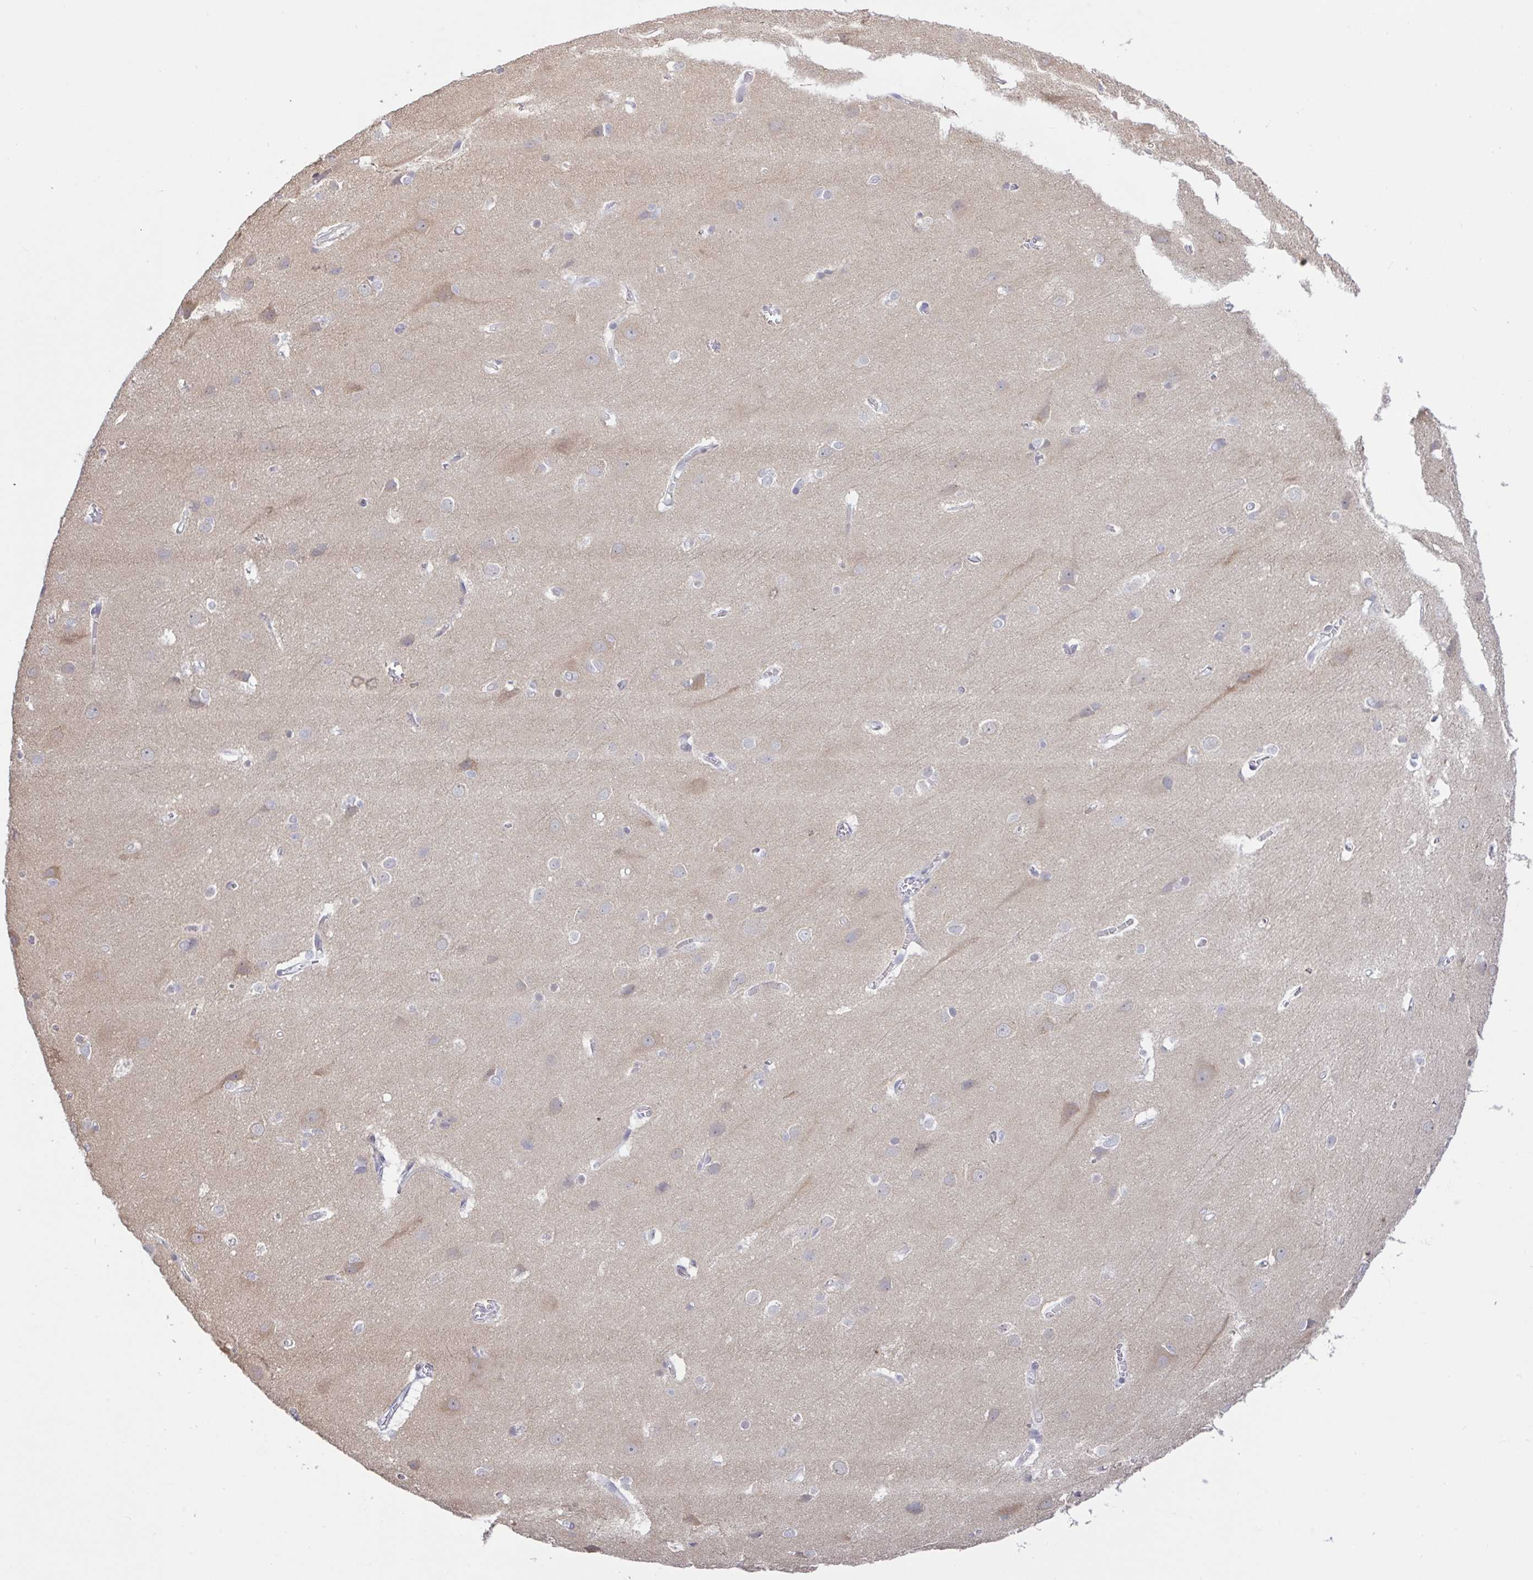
{"staining": {"intensity": "negative", "quantity": "none", "location": "none"}, "tissue": "cerebral cortex", "cell_type": "Endothelial cells", "image_type": "normal", "snomed": [{"axis": "morphology", "description": "Normal tissue, NOS"}, {"axis": "topography", "description": "Cerebral cortex"}], "caption": "Photomicrograph shows no significant protein positivity in endothelial cells of unremarkable cerebral cortex. Brightfield microscopy of IHC stained with DAB (brown) and hematoxylin (blue), captured at high magnification.", "gene": "HYPK", "patient": {"sex": "male", "age": 37}}